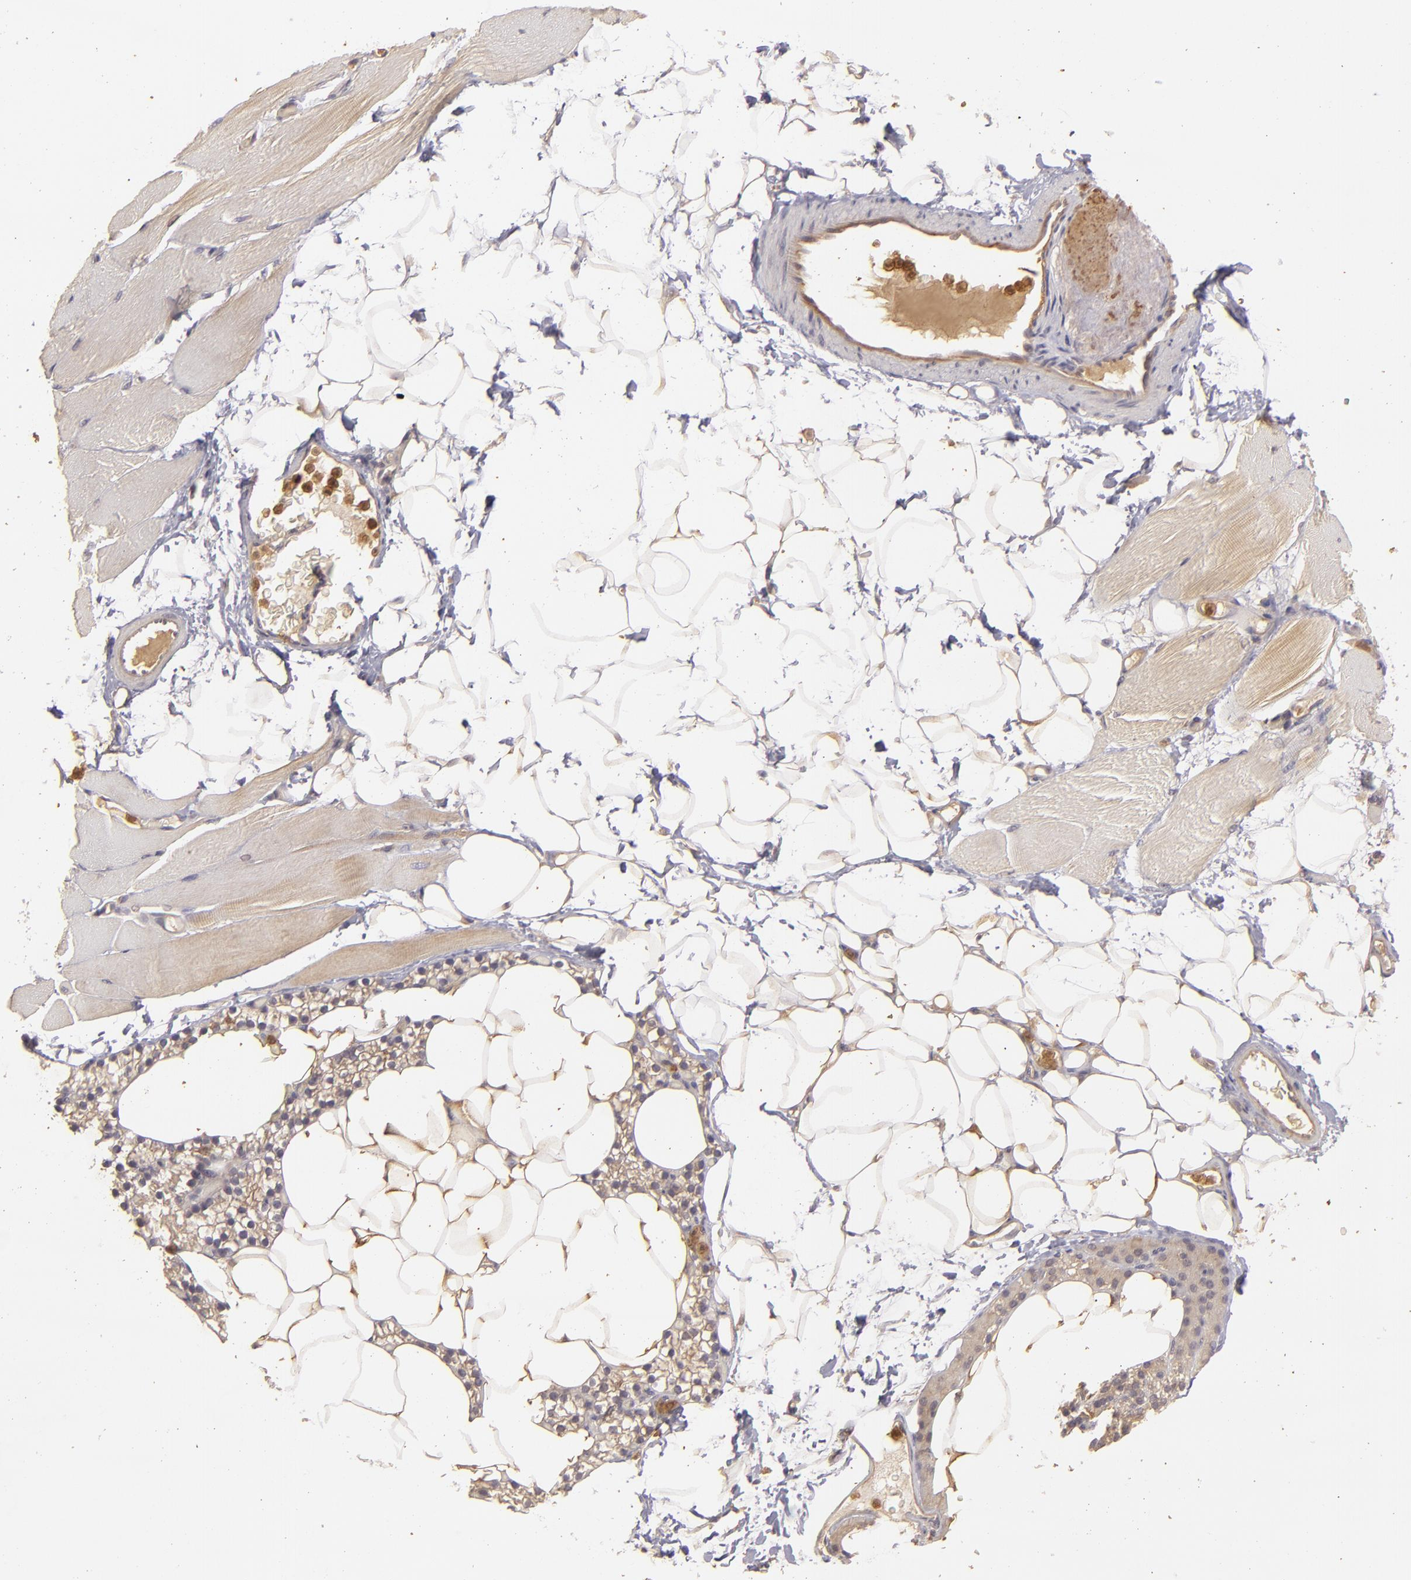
{"staining": {"intensity": "weak", "quantity": ">75%", "location": "cytoplasmic/membranous"}, "tissue": "skeletal muscle", "cell_type": "Myocytes", "image_type": "normal", "snomed": [{"axis": "morphology", "description": "Normal tissue, NOS"}, {"axis": "topography", "description": "Skeletal muscle"}, {"axis": "topography", "description": "Parathyroid gland"}], "caption": "An immunohistochemistry (IHC) histopathology image of normal tissue is shown. Protein staining in brown highlights weak cytoplasmic/membranous positivity in skeletal muscle within myocytes. (DAB = brown stain, brightfield microscopy at high magnification).", "gene": "PRKCD", "patient": {"sex": "female", "age": 37}}